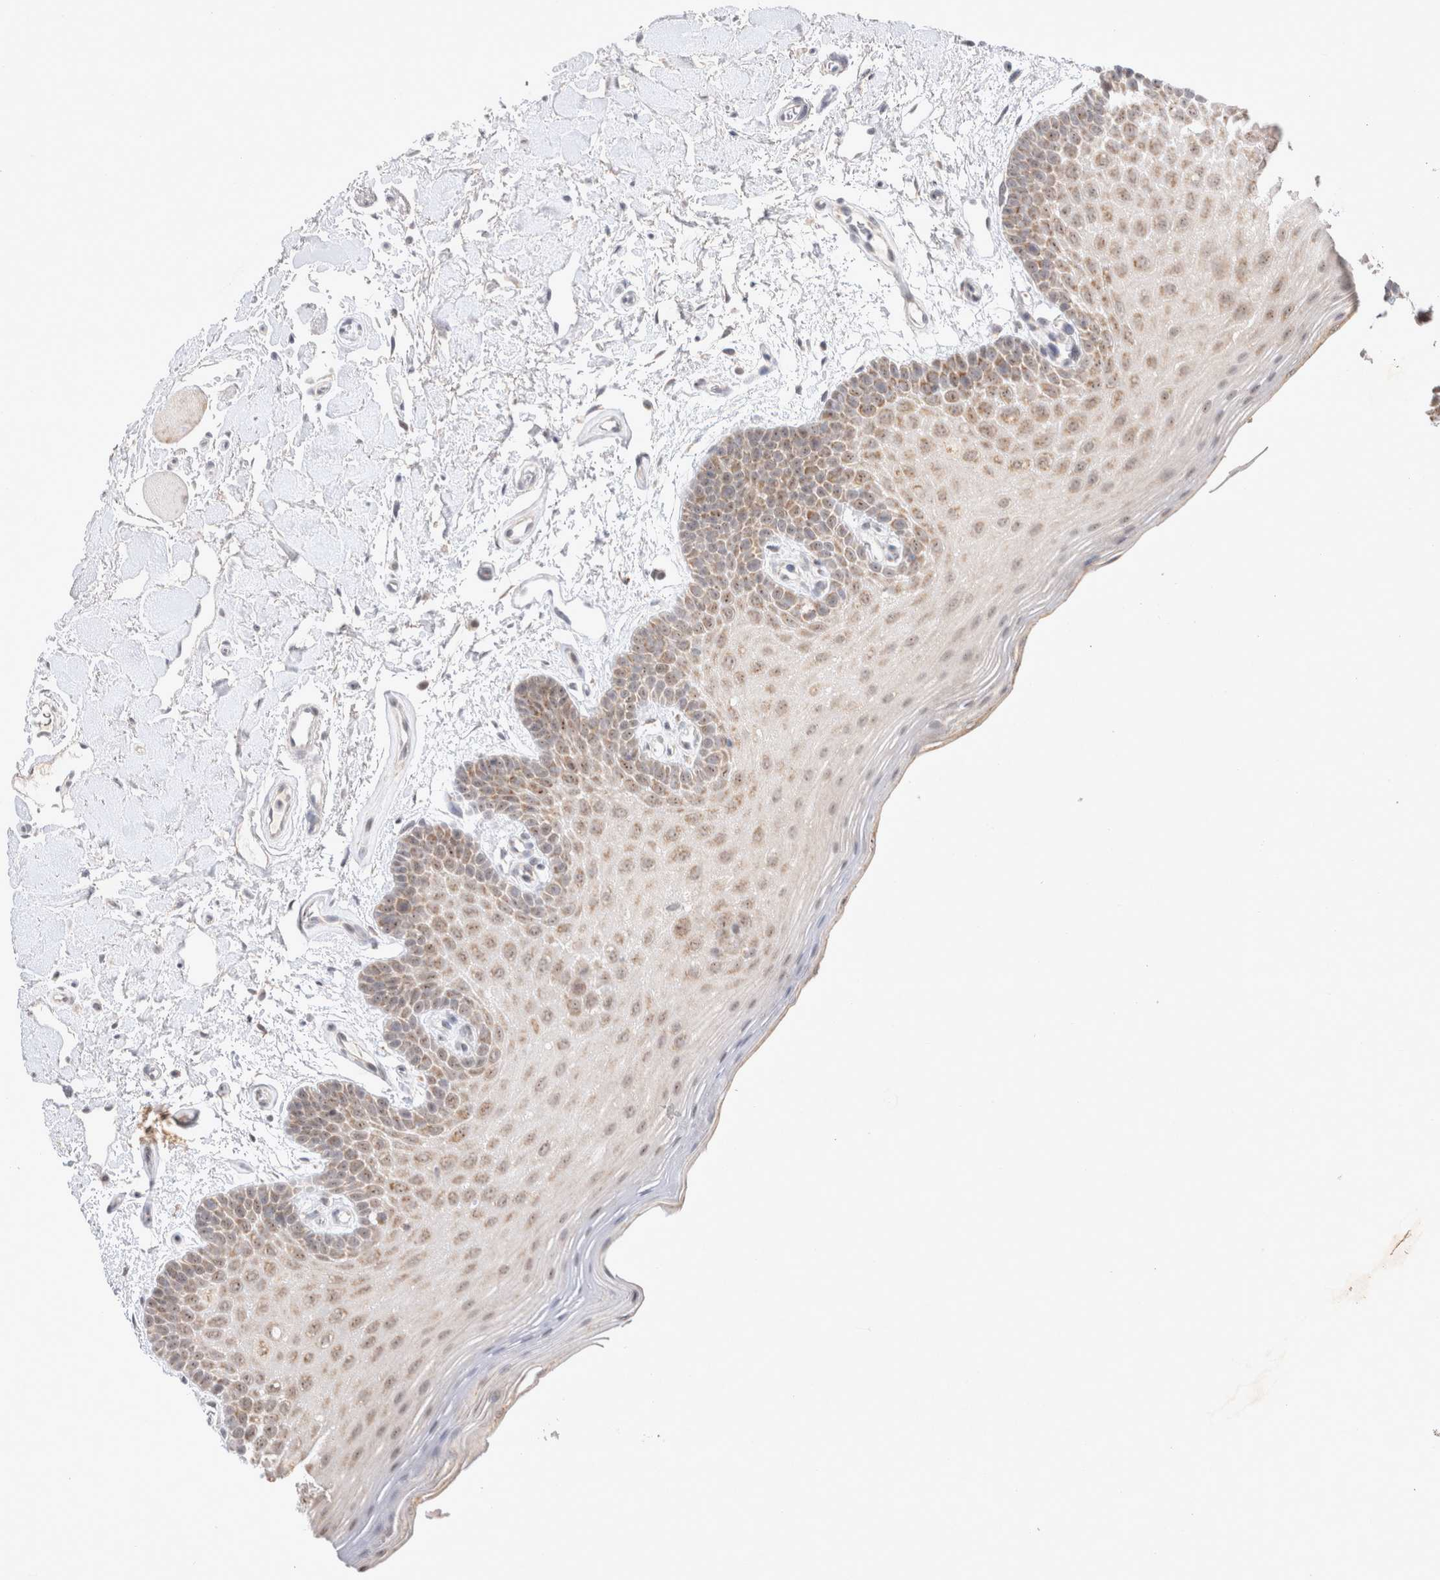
{"staining": {"intensity": "weak", "quantity": ">75%", "location": "cytoplasmic/membranous,nuclear"}, "tissue": "oral mucosa", "cell_type": "Squamous epithelial cells", "image_type": "normal", "snomed": [{"axis": "morphology", "description": "Normal tissue, NOS"}, {"axis": "topography", "description": "Oral tissue"}], "caption": "Protein staining by immunohistochemistry shows weak cytoplasmic/membranous,nuclear positivity in about >75% of squamous epithelial cells in unremarkable oral mucosa.", "gene": "MRPL37", "patient": {"sex": "male", "age": 62}}